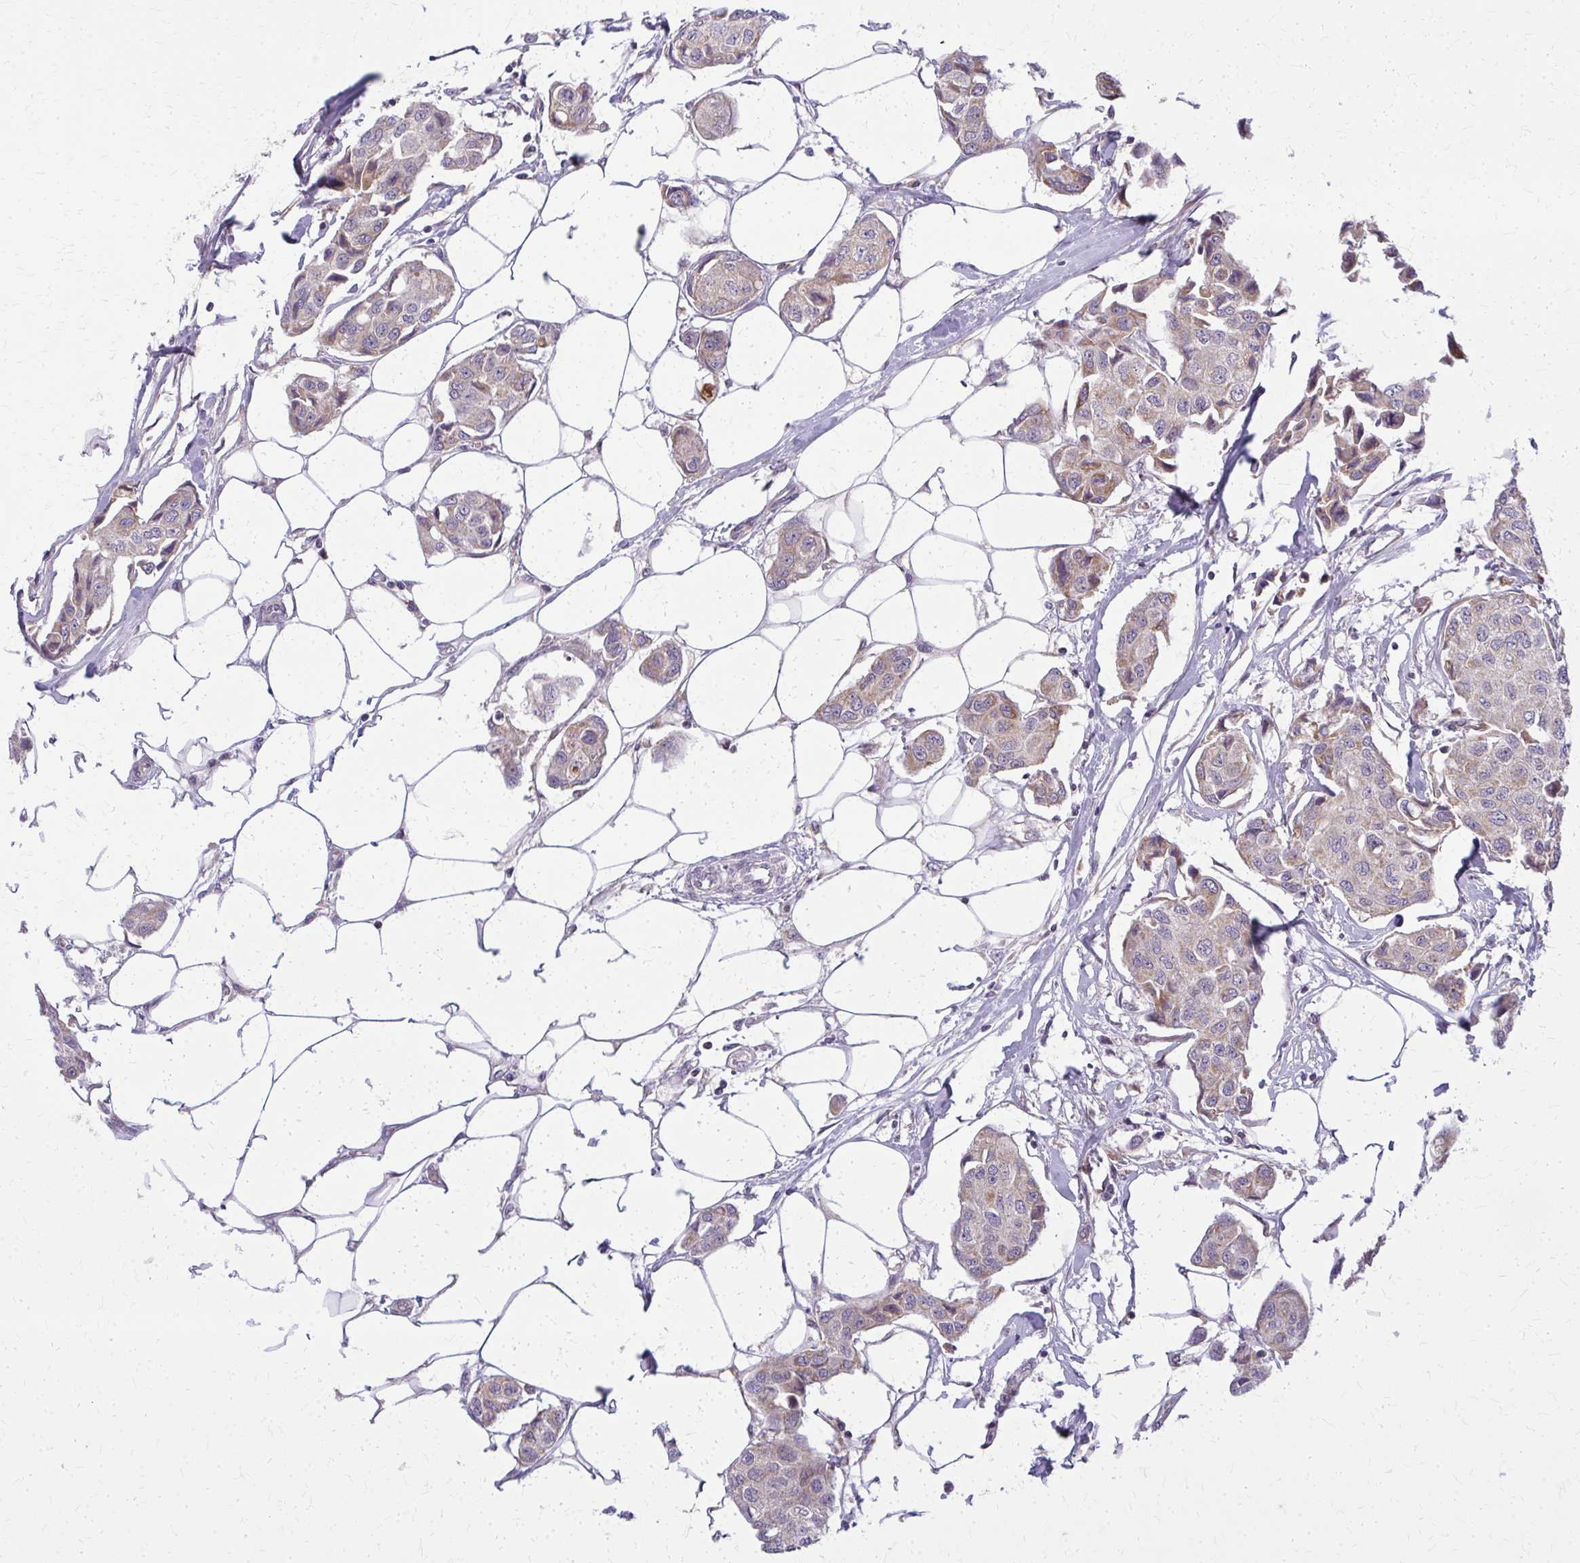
{"staining": {"intensity": "moderate", "quantity": "25%-75%", "location": "cytoplasmic/membranous"}, "tissue": "breast cancer", "cell_type": "Tumor cells", "image_type": "cancer", "snomed": [{"axis": "morphology", "description": "Duct carcinoma"}, {"axis": "topography", "description": "Breast"}, {"axis": "topography", "description": "Lymph node"}], "caption": "Immunohistochemistry (IHC) photomicrograph of neoplastic tissue: human intraductal carcinoma (breast) stained using IHC exhibits medium levels of moderate protein expression localized specifically in the cytoplasmic/membranous of tumor cells, appearing as a cytoplasmic/membranous brown color.", "gene": "MCCC1", "patient": {"sex": "female", "age": 80}}